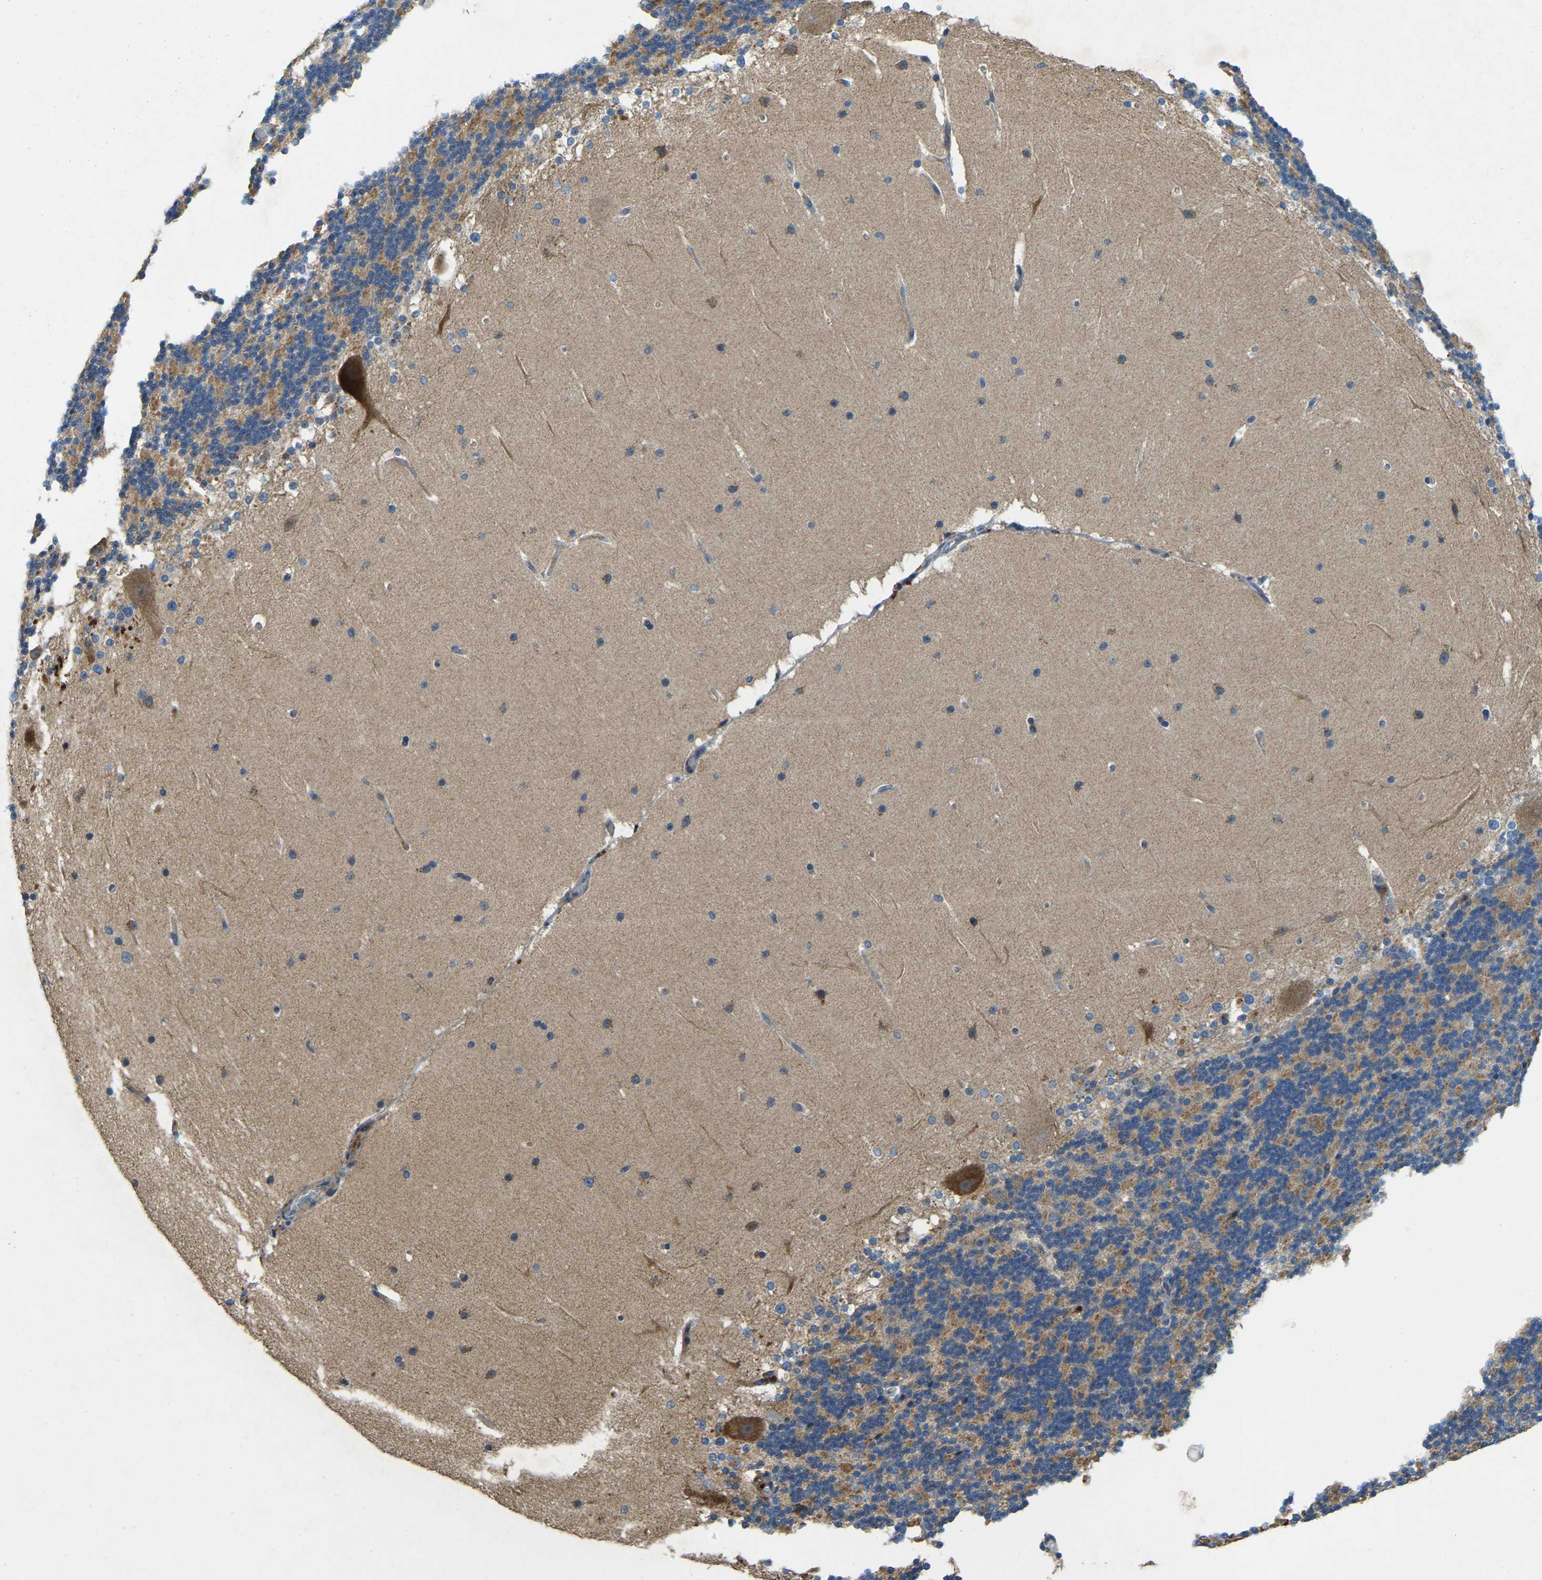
{"staining": {"intensity": "moderate", "quantity": "<25%", "location": "cytoplasmic/membranous"}, "tissue": "cerebellum", "cell_type": "Cells in granular layer", "image_type": "normal", "snomed": [{"axis": "morphology", "description": "Normal tissue, NOS"}, {"axis": "topography", "description": "Cerebellum"}], "caption": "Protein positivity by immunohistochemistry (IHC) reveals moderate cytoplasmic/membranous positivity in about <25% of cells in granular layer in benign cerebellum.", "gene": "ATP8B1", "patient": {"sex": "female", "age": 19}}